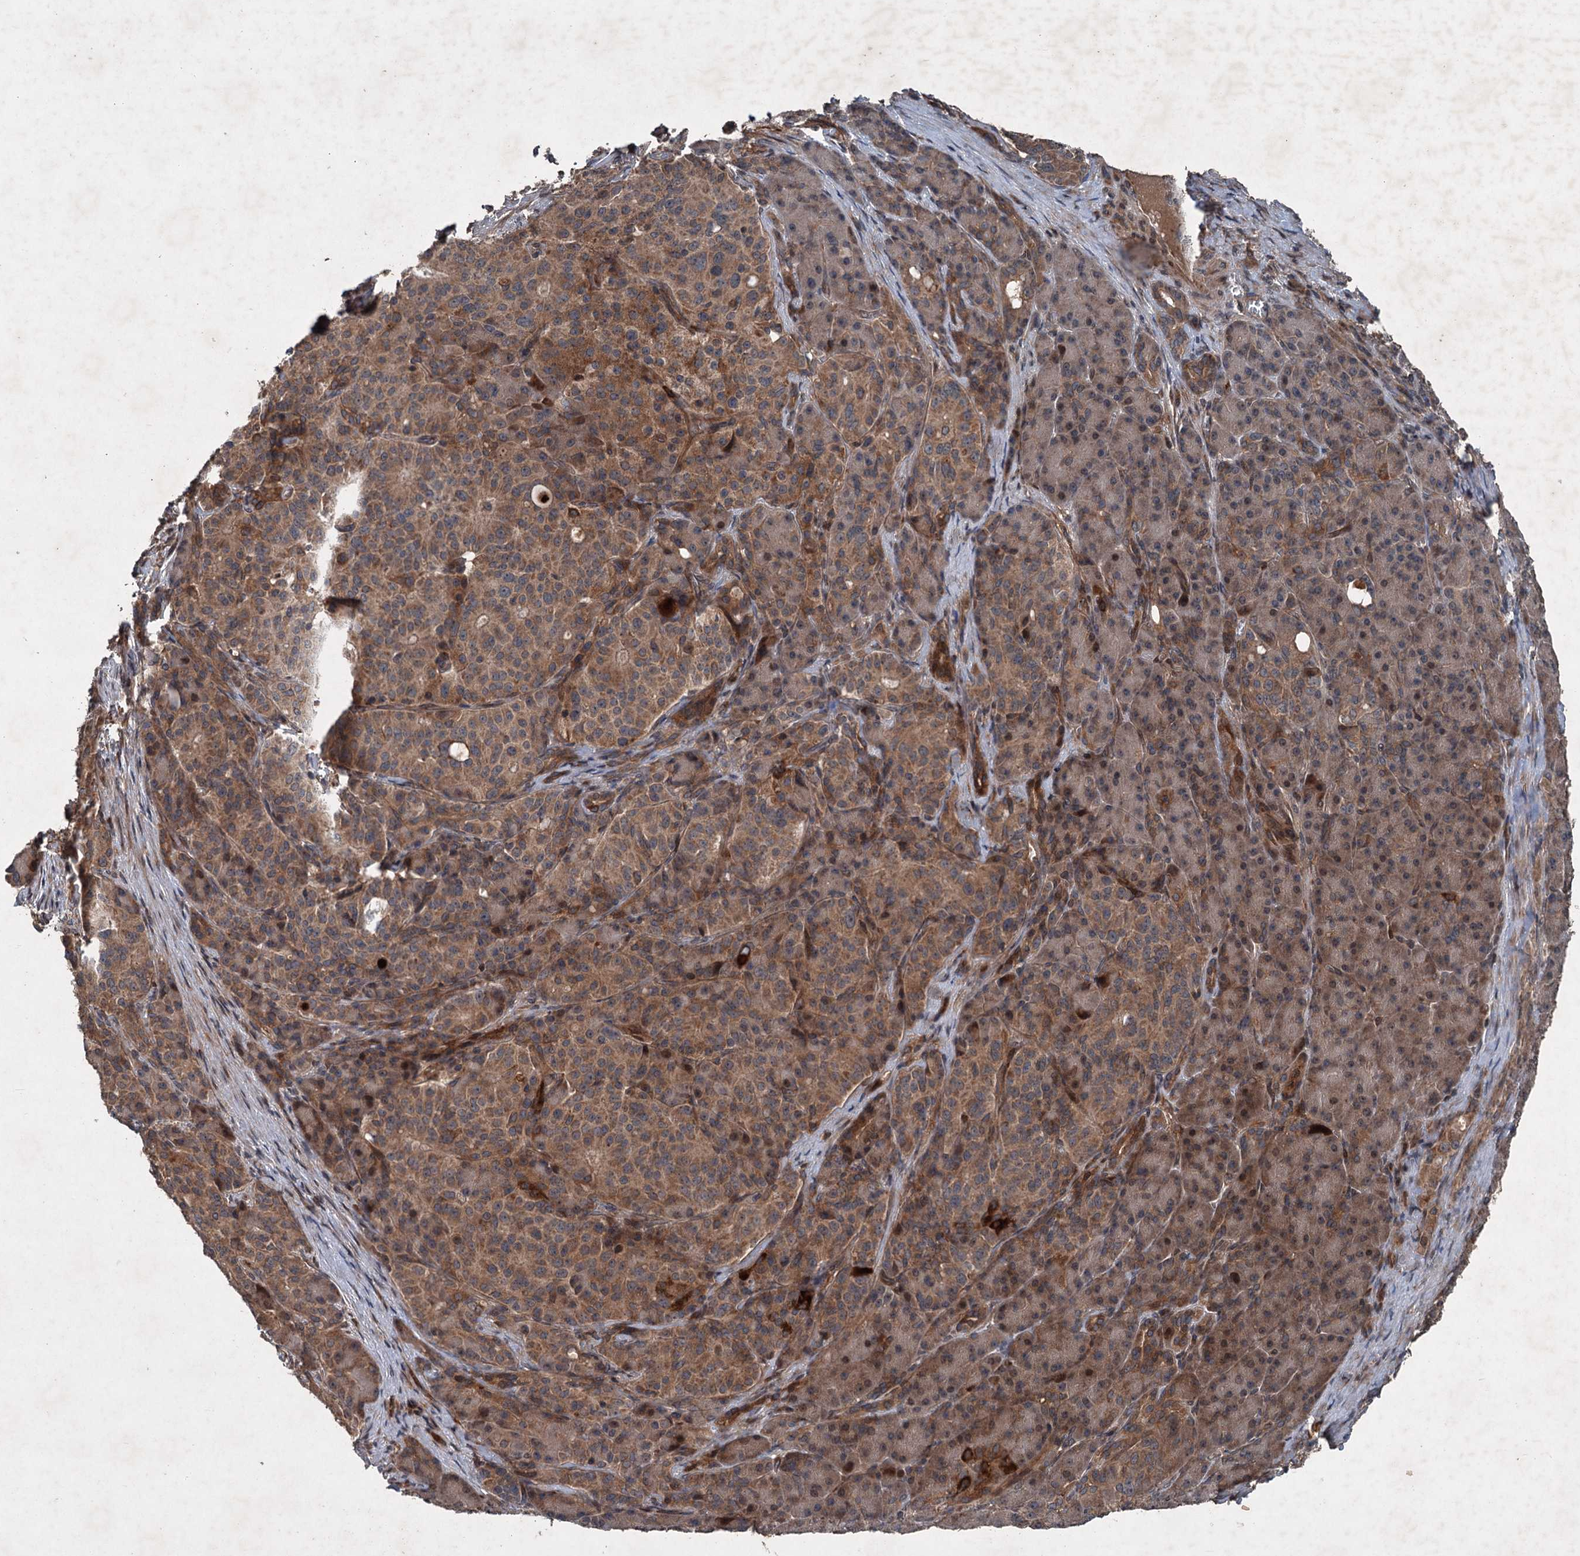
{"staining": {"intensity": "moderate", "quantity": "25%-75%", "location": "cytoplasmic/membranous"}, "tissue": "pancreatic cancer", "cell_type": "Tumor cells", "image_type": "cancer", "snomed": [{"axis": "morphology", "description": "Adenocarcinoma, NOS"}, {"axis": "topography", "description": "Pancreas"}], "caption": "Human pancreatic cancer (adenocarcinoma) stained with a brown dye shows moderate cytoplasmic/membranous positive expression in about 25%-75% of tumor cells.", "gene": "ALAS1", "patient": {"sex": "female", "age": 74}}